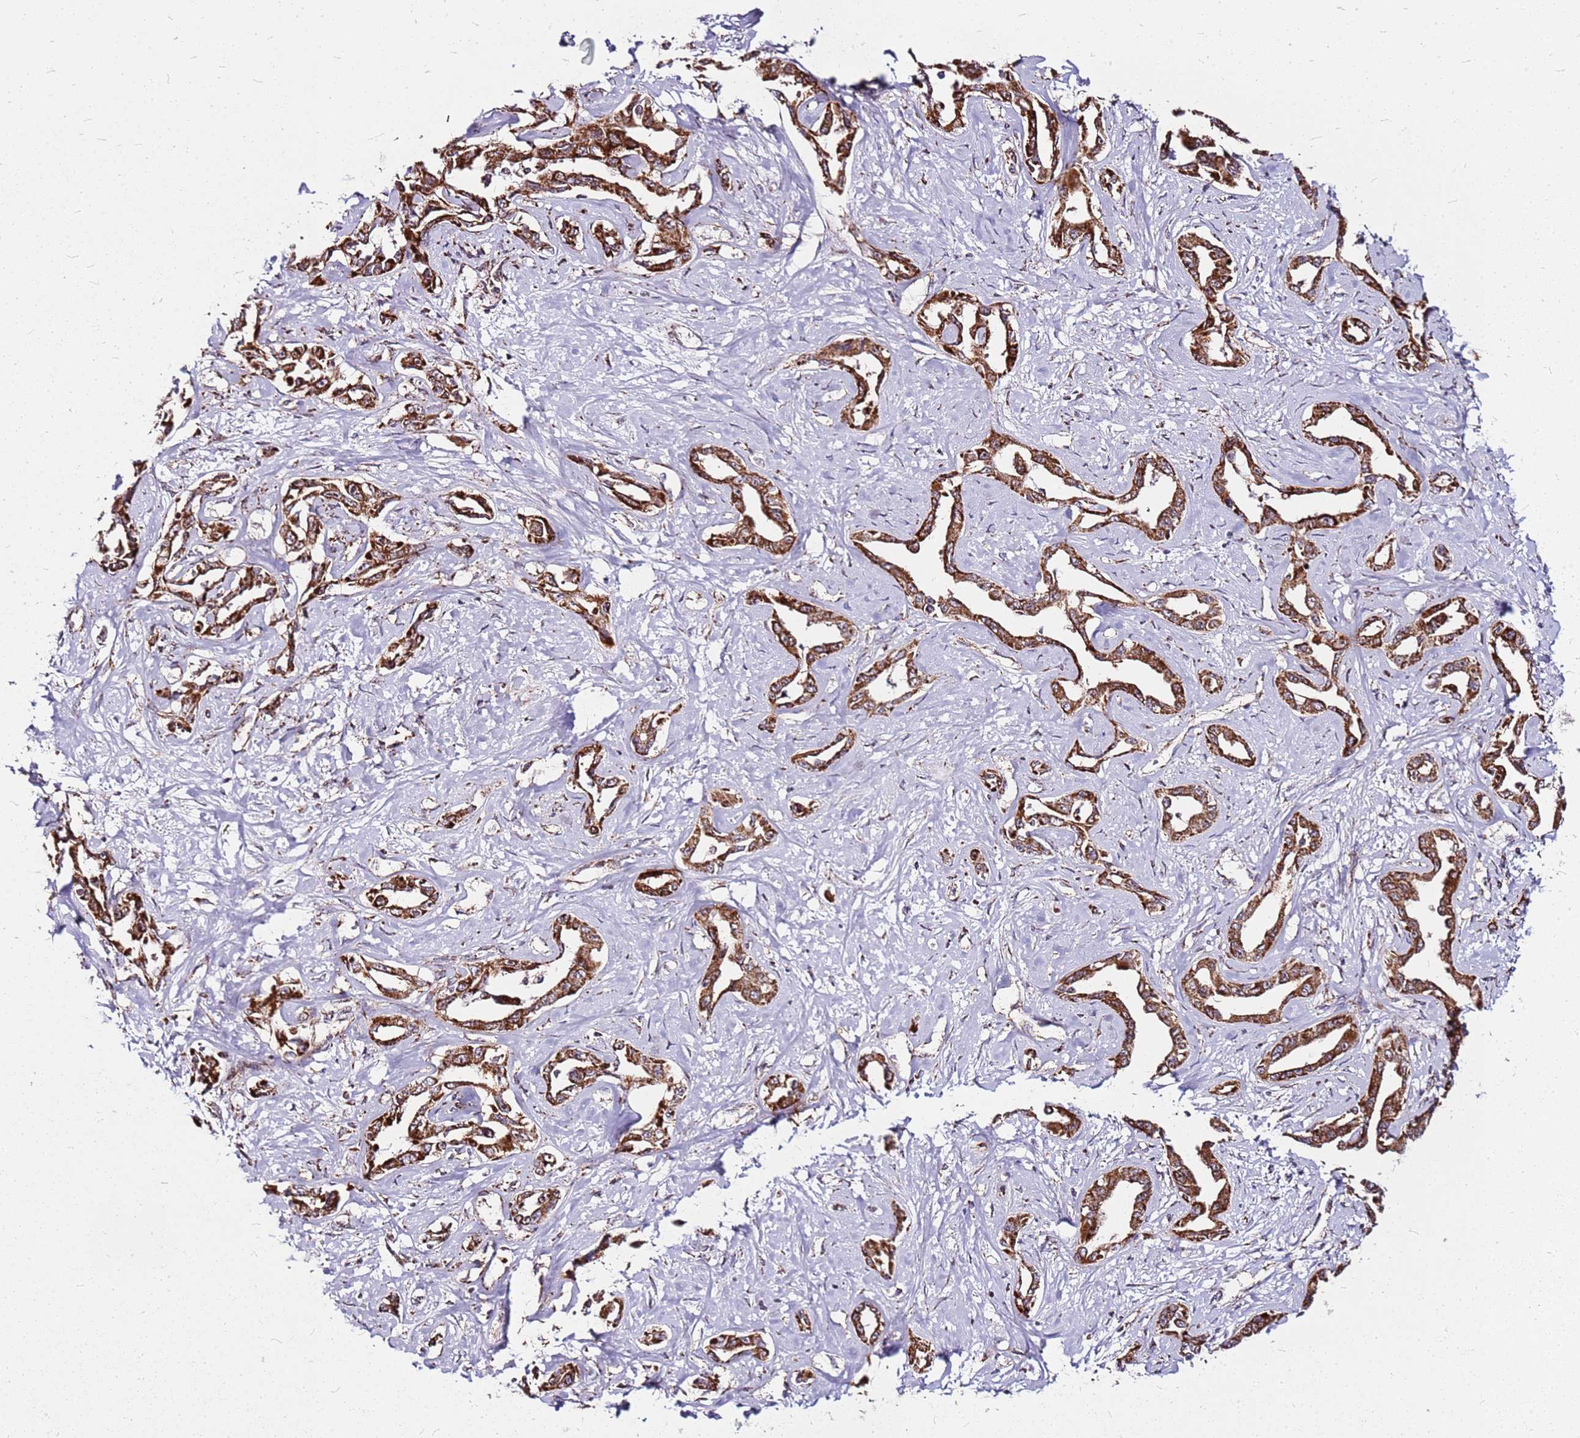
{"staining": {"intensity": "strong", "quantity": ">75%", "location": "cytoplasmic/membranous"}, "tissue": "liver cancer", "cell_type": "Tumor cells", "image_type": "cancer", "snomed": [{"axis": "morphology", "description": "Cholangiocarcinoma"}, {"axis": "topography", "description": "Liver"}], "caption": "There is high levels of strong cytoplasmic/membranous expression in tumor cells of cholangiocarcinoma (liver), as demonstrated by immunohistochemical staining (brown color).", "gene": "OR51T1", "patient": {"sex": "male", "age": 59}}